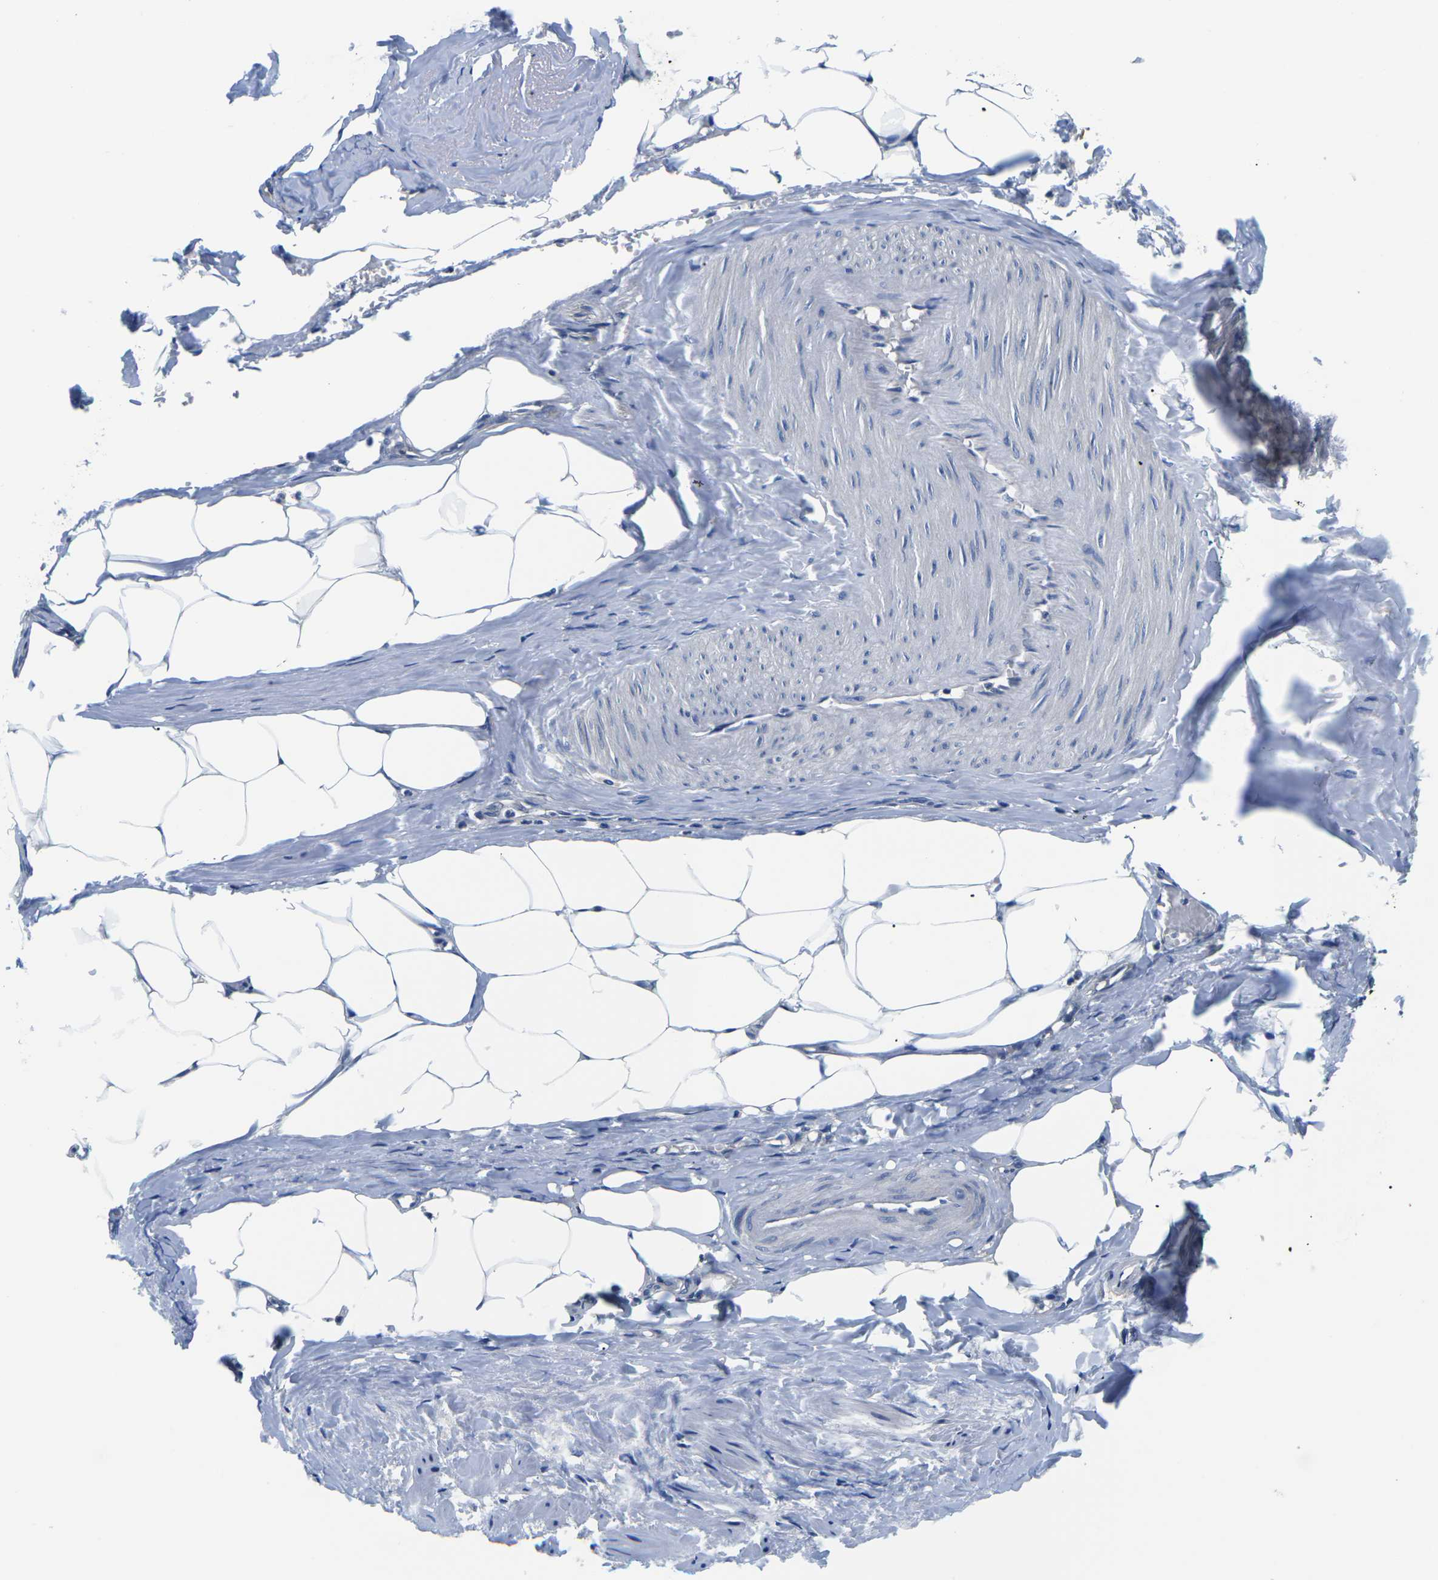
{"staining": {"intensity": "negative", "quantity": "none", "location": "none"}, "tissue": "adipose tissue", "cell_type": "Adipocytes", "image_type": "normal", "snomed": [{"axis": "morphology", "description": "Normal tissue, NOS"}, {"axis": "topography", "description": "Soft tissue"}, {"axis": "topography", "description": "Vascular tissue"}], "caption": "Immunohistochemistry (IHC) histopathology image of unremarkable adipose tissue stained for a protein (brown), which demonstrates no positivity in adipocytes. (DAB (3,3'-diaminobenzidine) immunohistochemistry, high magnification).", "gene": "GSK3B", "patient": {"sex": "female", "age": 35}}